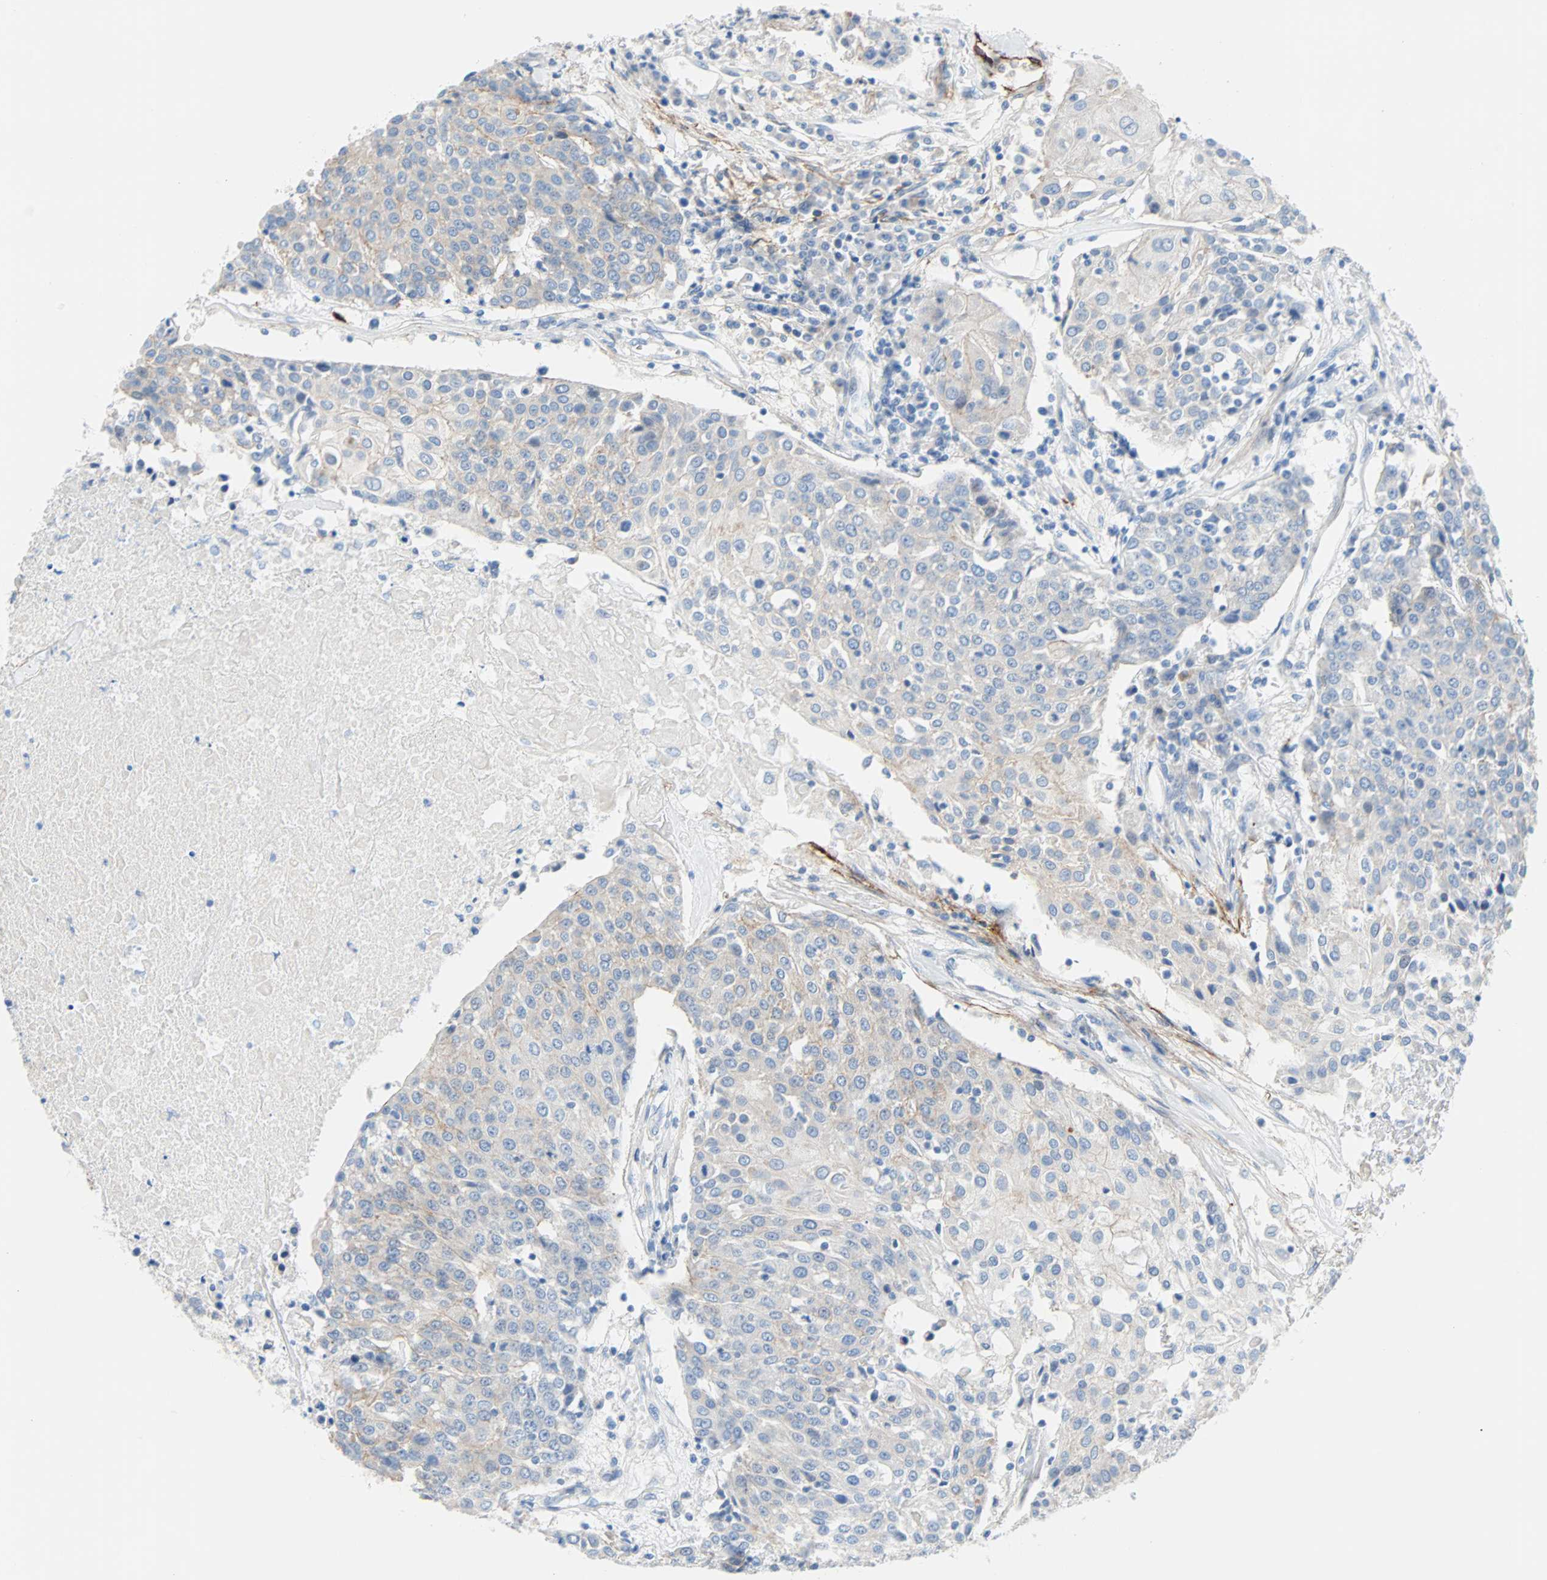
{"staining": {"intensity": "weak", "quantity": "<25%", "location": "cytoplasmic/membranous"}, "tissue": "urothelial cancer", "cell_type": "Tumor cells", "image_type": "cancer", "snomed": [{"axis": "morphology", "description": "Urothelial carcinoma, High grade"}, {"axis": "topography", "description": "Urinary bladder"}], "caption": "This is an IHC image of urothelial carcinoma (high-grade). There is no expression in tumor cells.", "gene": "PDPN", "patient": {"sex": "female", "age": 85}}